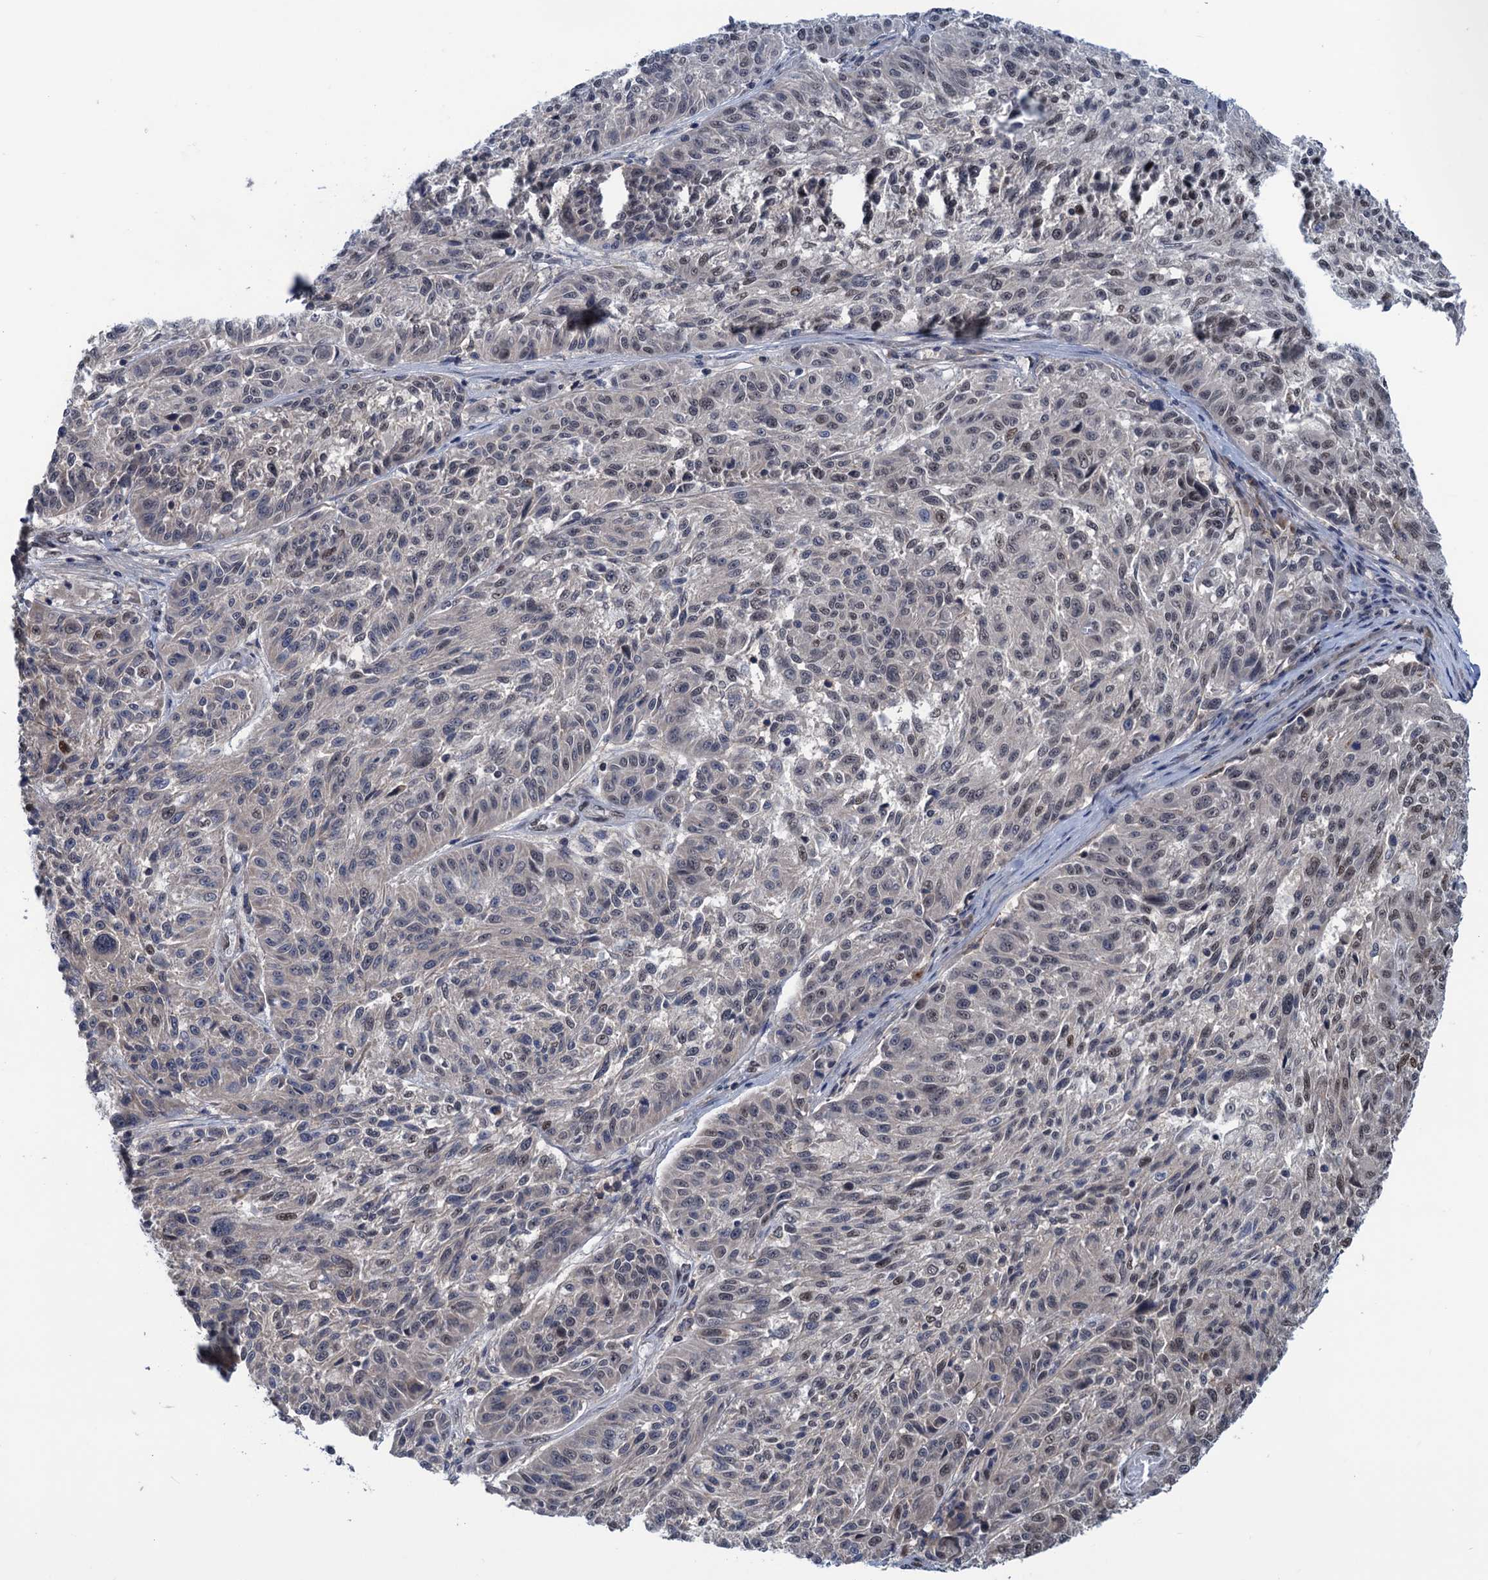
{"staining": {"intensity": "weak", "quantity": "25%-75%", "location": "nuclear"}, "tissue": "melanoma", "cell_type": "Tumor cells", "image_type": "cancer", "snomed": [{"axis": "morphology", "description": "Malignant melanoma, NOS"}, {"axis": "topography", "description": "Skin"}], "caption": "Immunohistochemistry of human malignant melanoma shows low levels of weak nuclear expression in approximately 25%-75% of tumor cells.", "gene": "SAE1", "patient": {"sex": "male", "age": 53}}